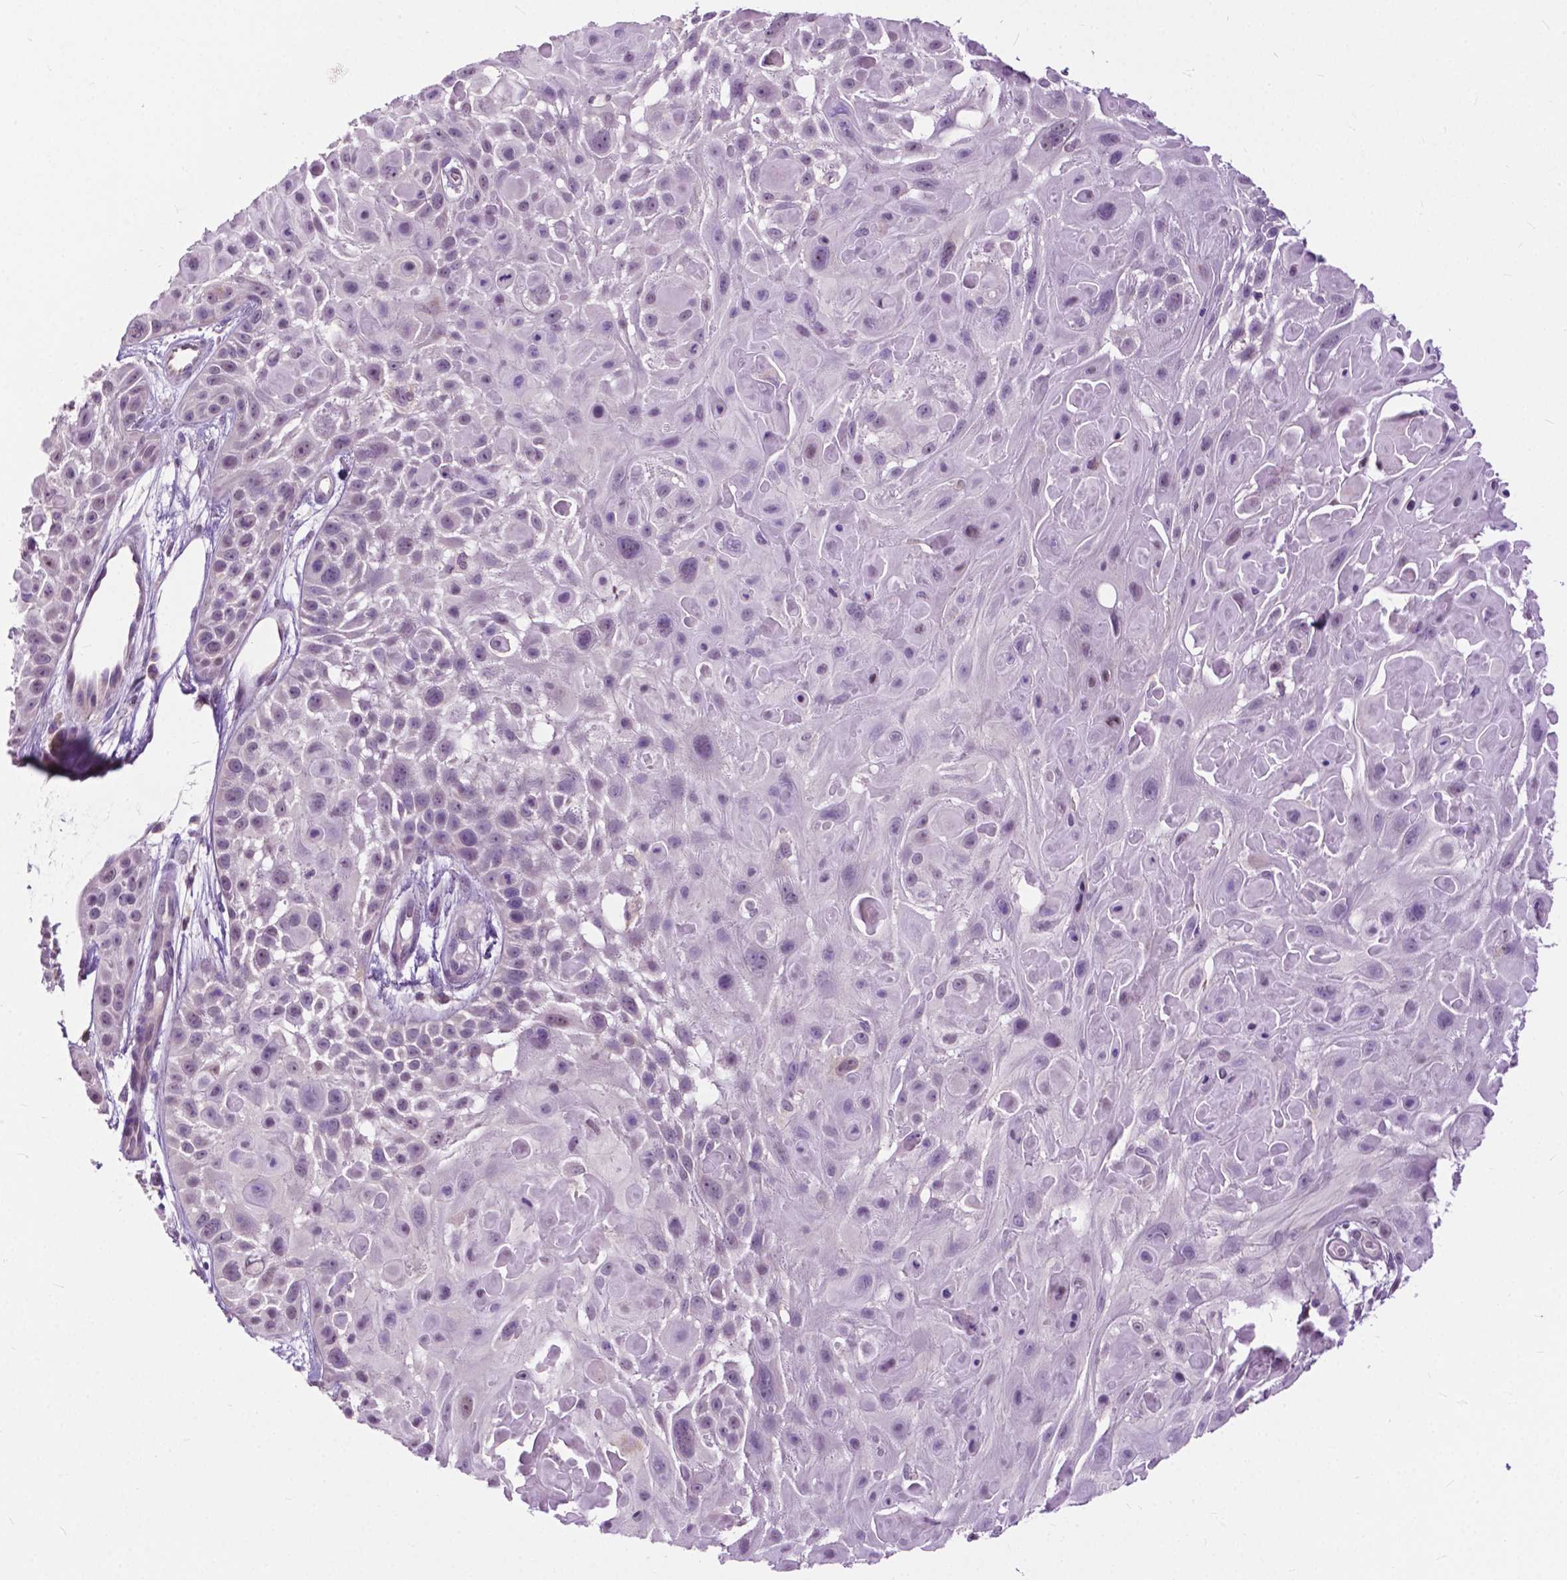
{"staining": {"intensity": "weak", "quantity": "<25%", "location": "nuclear"}, "tissue": "skin cancer", "cell_type": "Tumor cells", "image_type": "cancer", "snomed": [{"axis": "morphology", "description": "Squamous cell carcinoma, NOS"}, {"axis": "topography", "description": "Skin"}, {"axis": "topography", "description": "Anal"}], "caption": "Skin cancer was stained to show a protein in brown. There is no significant positivity in tumor cells. The staining is performed using DAB brown chromogen with nuclei counter-stained in using hematoxylin.", "gene": "TTC9B", "patient": {"sex": "female", "age": 75}}